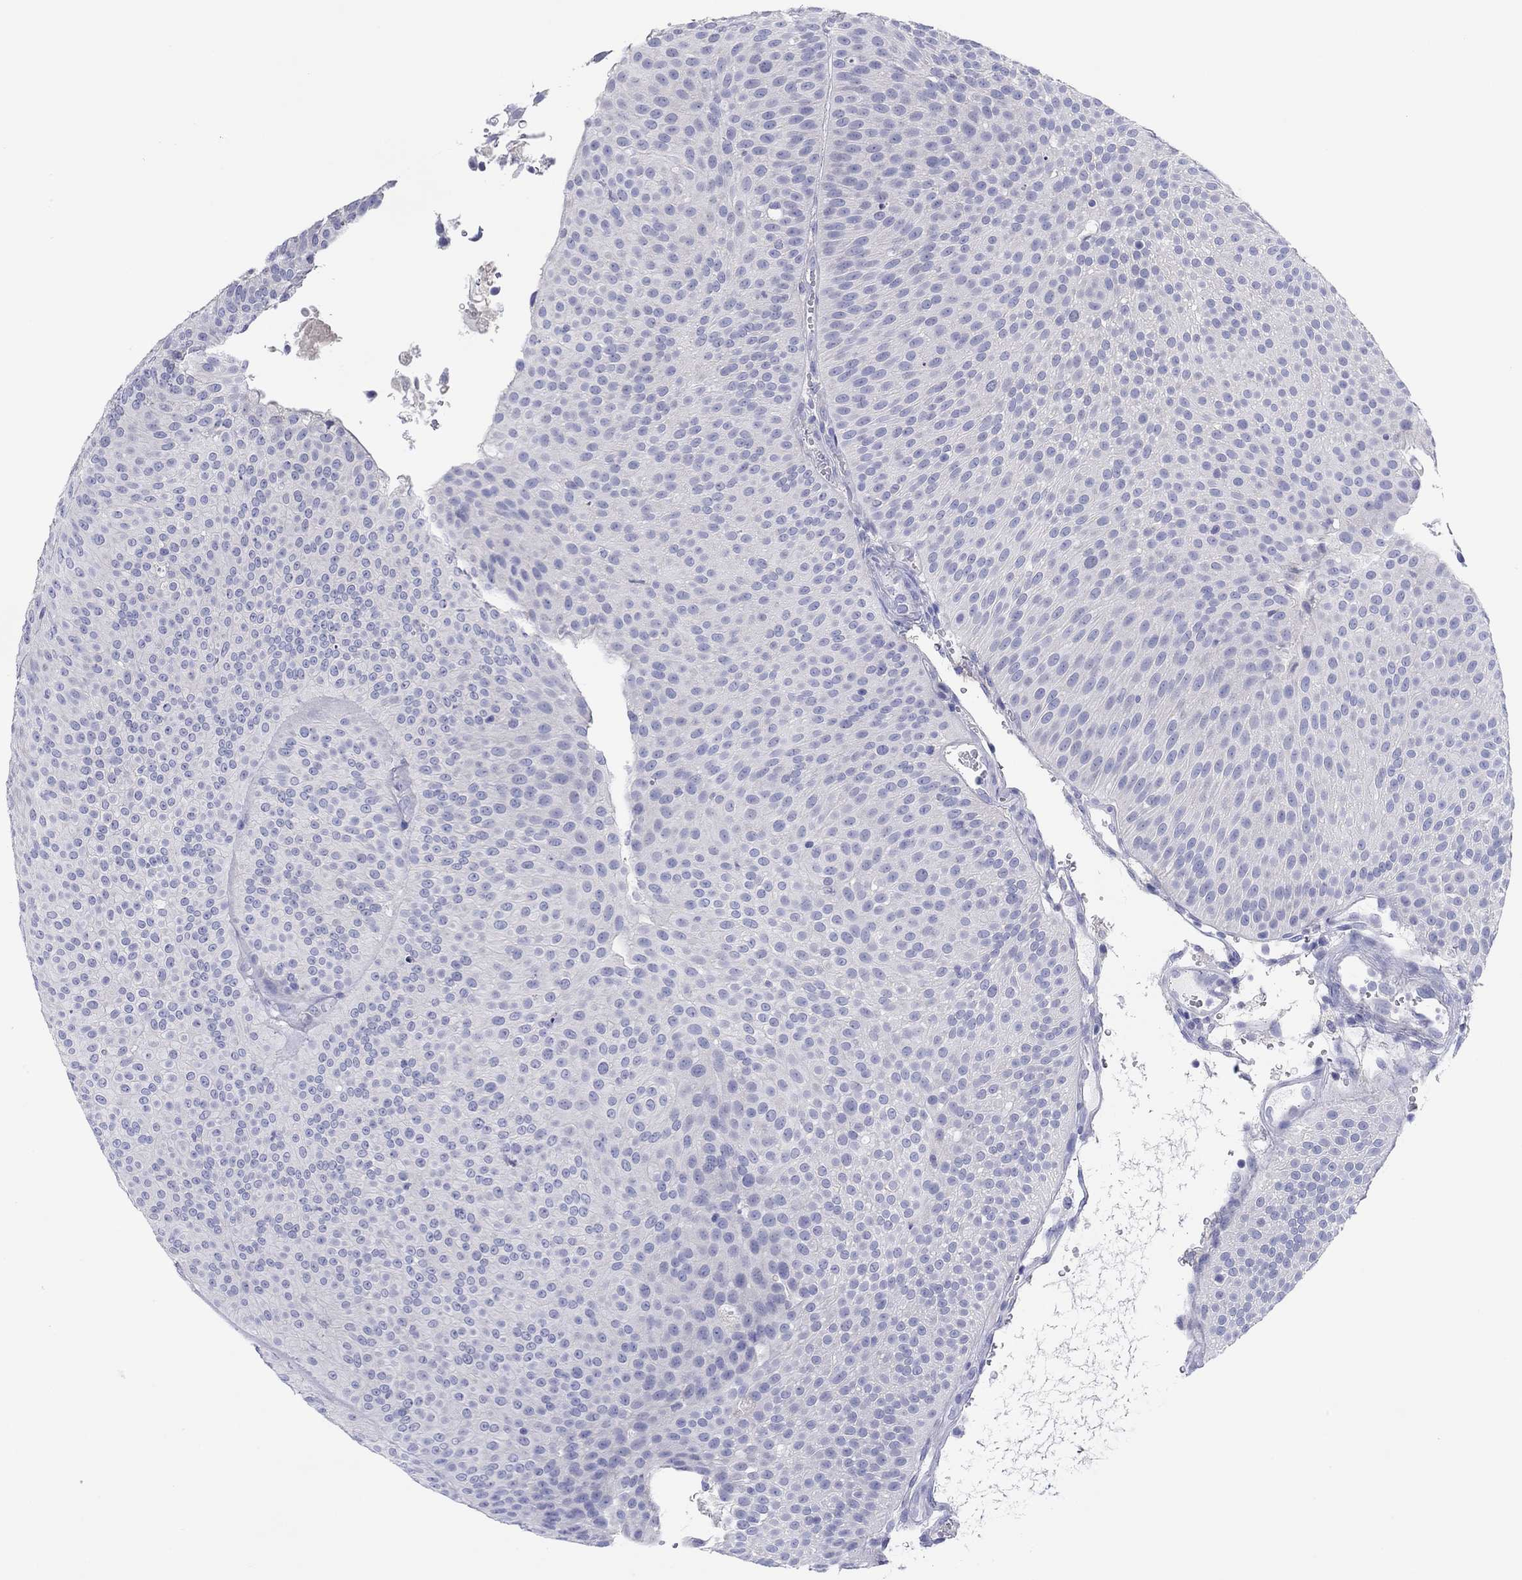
{"staining": {"intensity": "negative", "quantity": "none", "location": "none"}, "tissue": "urothelial cancer", "cell_type": "Tumor cells", "image_type": "cancer", "snomed": [{"axis": "morphology", "description": "Urothelial carcinoma, Low grade"}, {"axis": "topography", "description": "Urinary bladder"}], "caption": "This is an immunohistochemistry micrograph of urothelial cancer. There is no expression in tumor cells.", "gene": "ERICH3", "patient": {"sex": "male", "age": 65}}